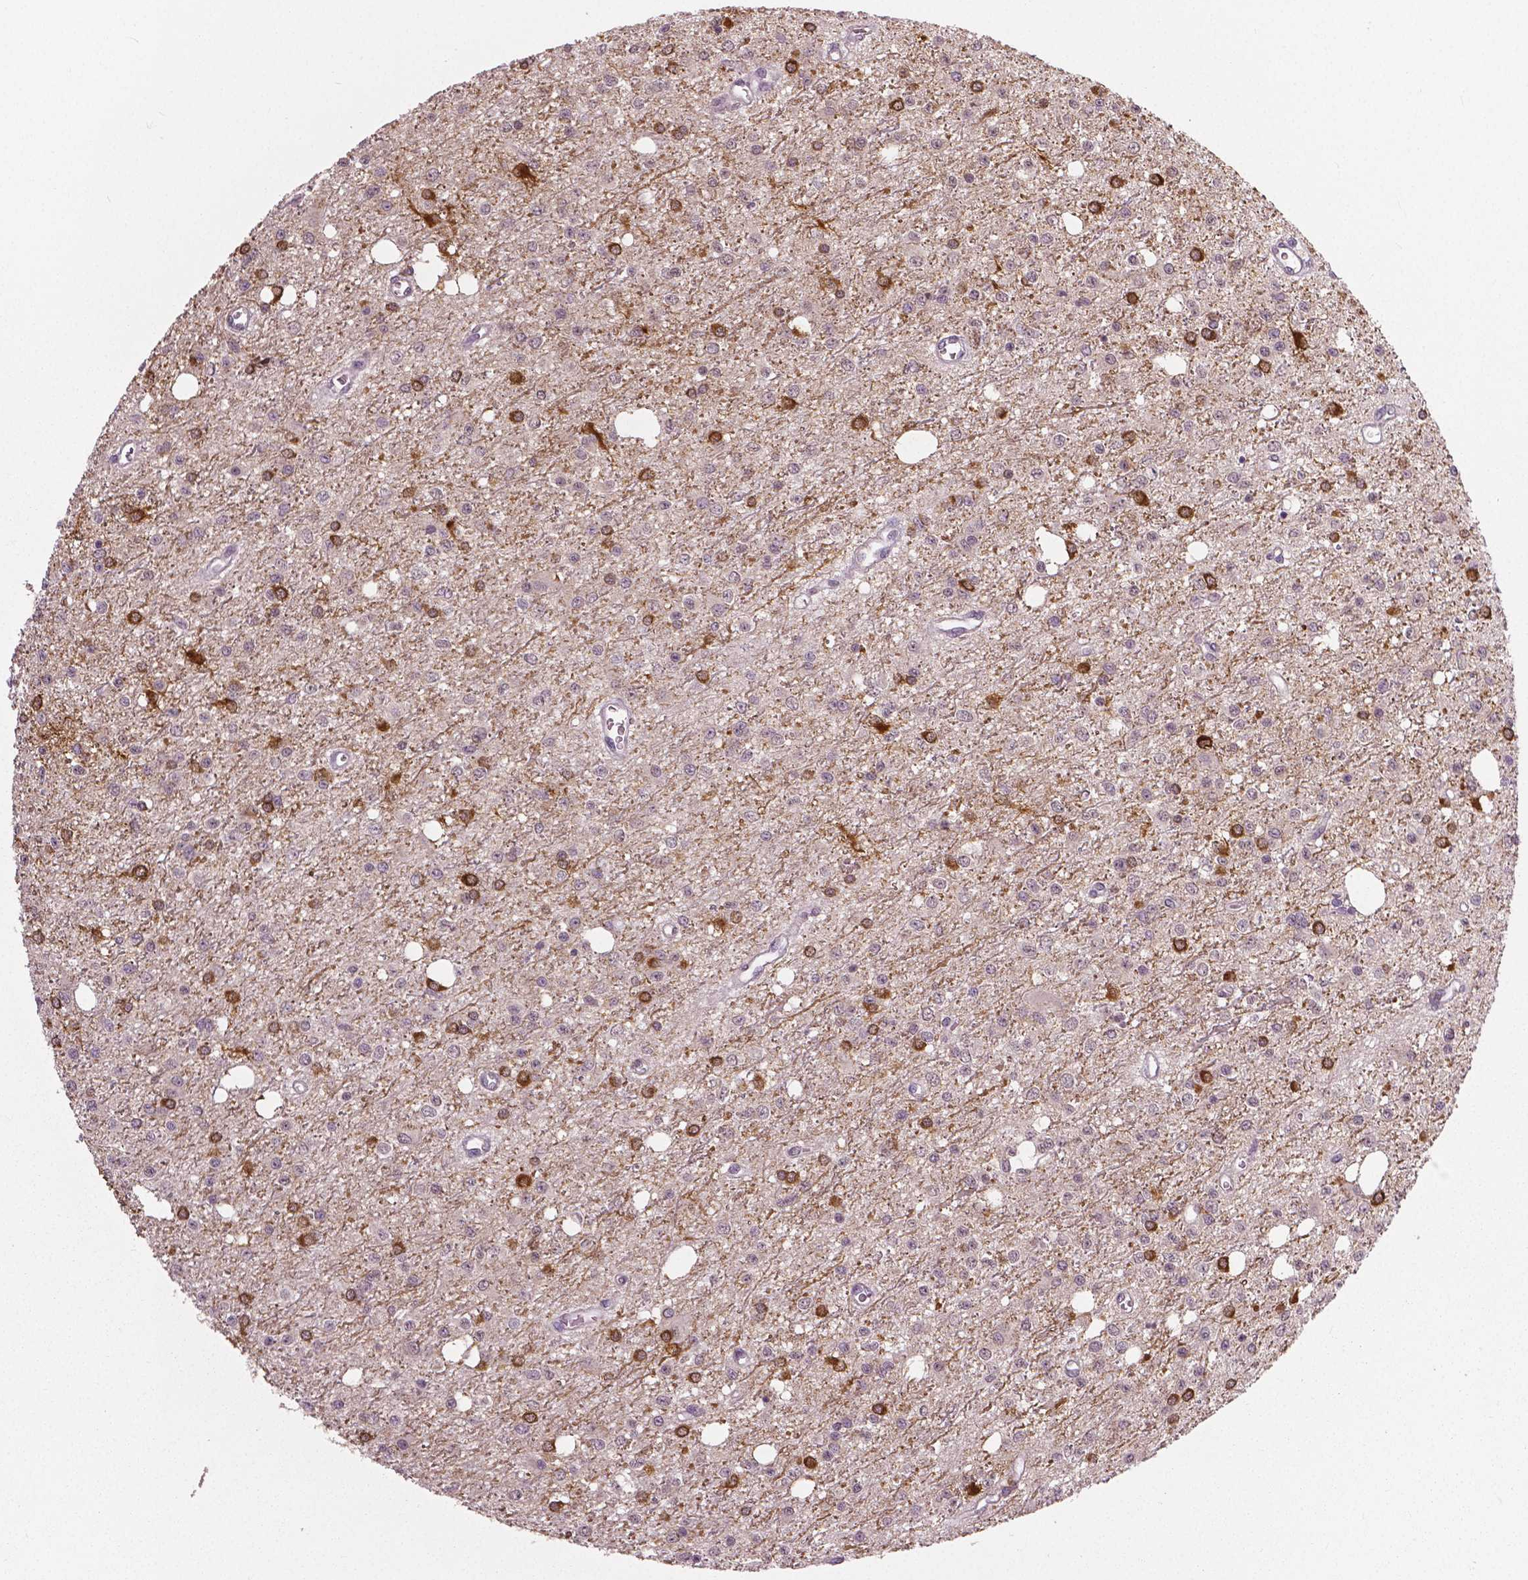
{"staining": {"intensity": "moderate", "quantity": "25%-75%", "location": "cytoplasmic/membranous,nuclear"}, "tissue": "glioma", "cell_type": "Tumor cells", "image_type": "cancer", "snomed": [{"axis": "morphology", "description": "Glioma, malignant, Low grade"}, {"axis": "topography", "description": "Brain"}], "caption": "Tumor cells display moderate cytoplasmic/membranous and nuclear expression in approximately 25%-75% of cells in glioma.", "gene": "NECAB1", "patient": {"sex": "female", "age": 45}}